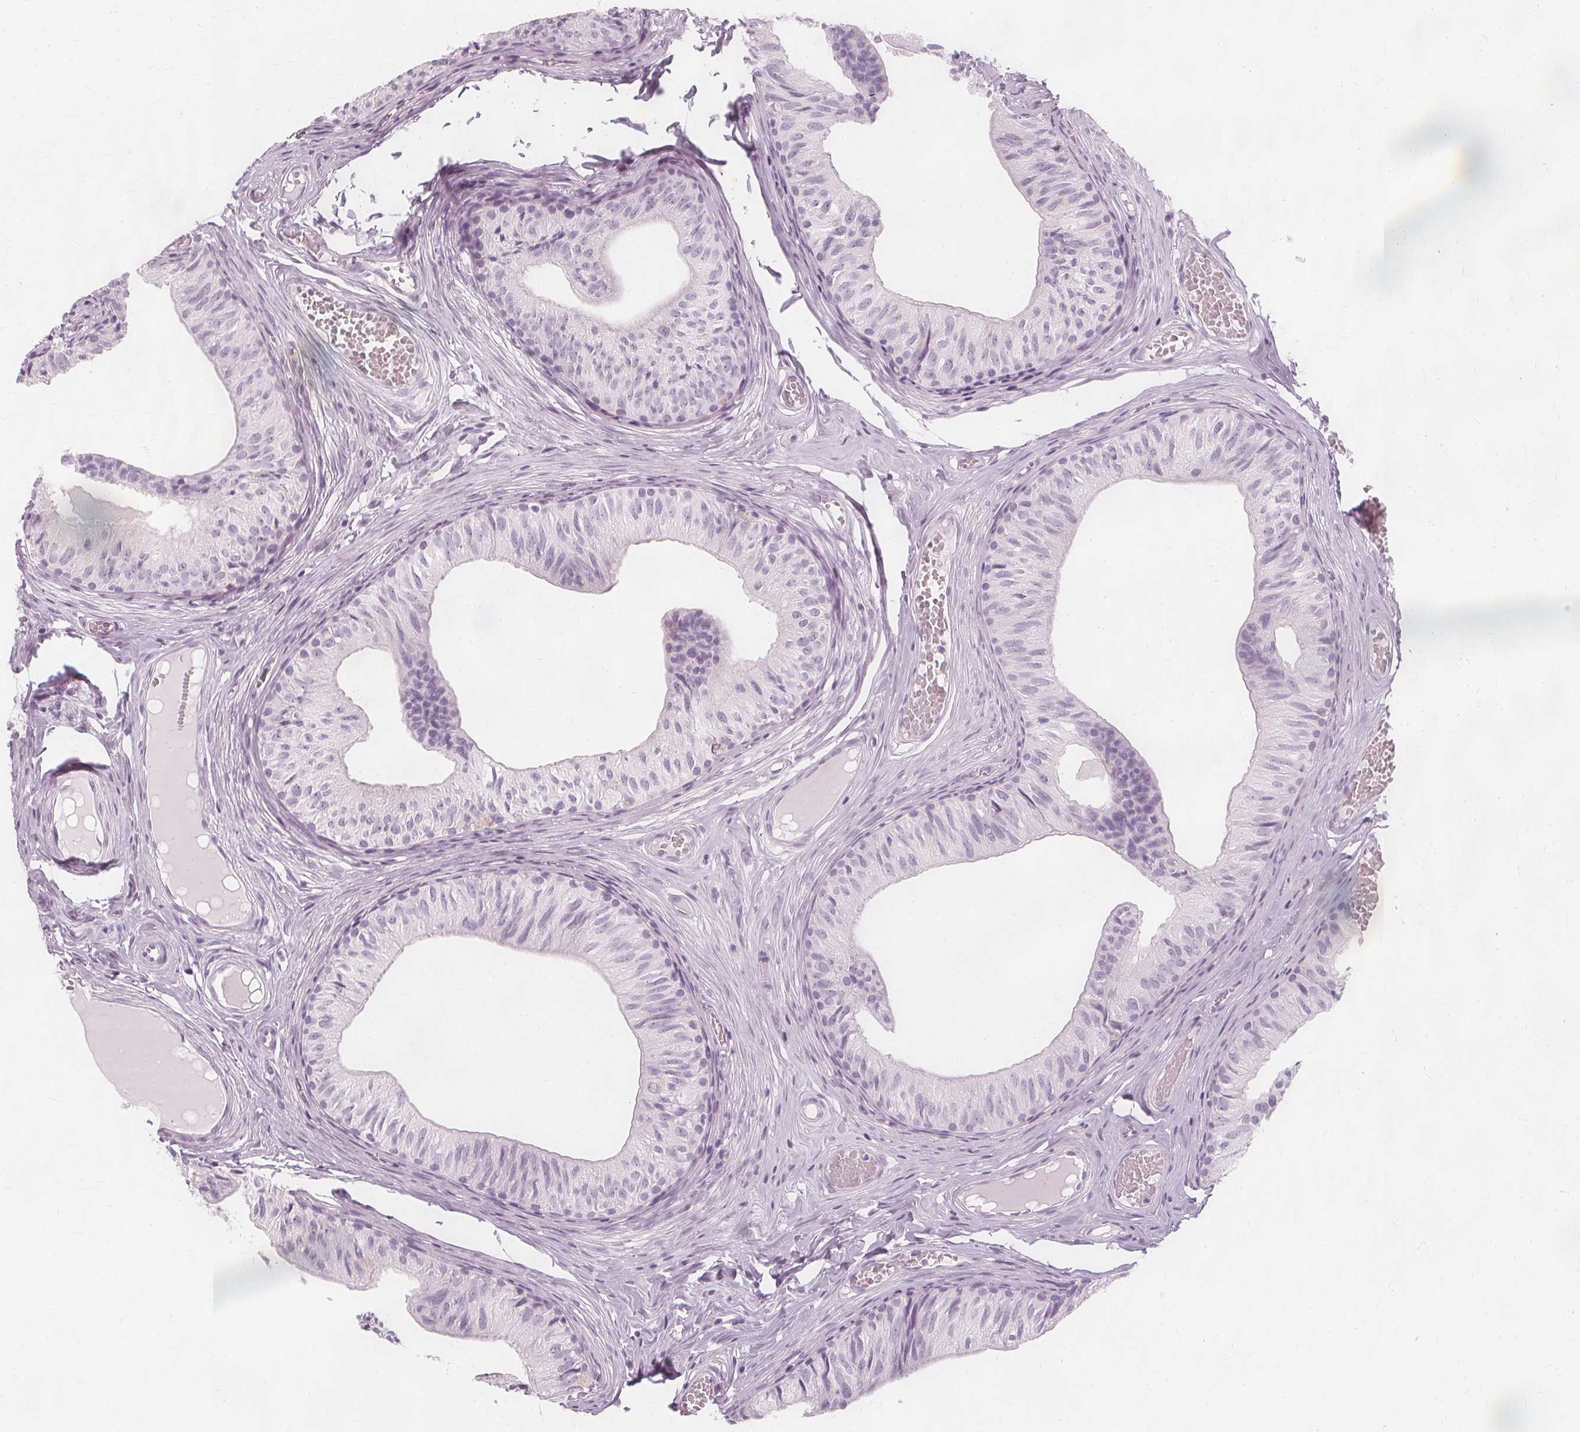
{"staining": {"intensity": "negative", "quantity": "none", "location": "none"}, "tissue": "epididymis", "cell_type": "Glandular cells", "image_type": "normal", "snomed": [{"axis": "morphology", "description": "Normal tissue, NOS"}, {"axis": "topography", "description": "Epididymis"}], "caption": "Human epididymis stained for a protein using immunohistochemistry (IHC) demonstrates no positivity in glandular cells.", "gene": "TFF1", "patient": {"sex": "male", "age": 25}}